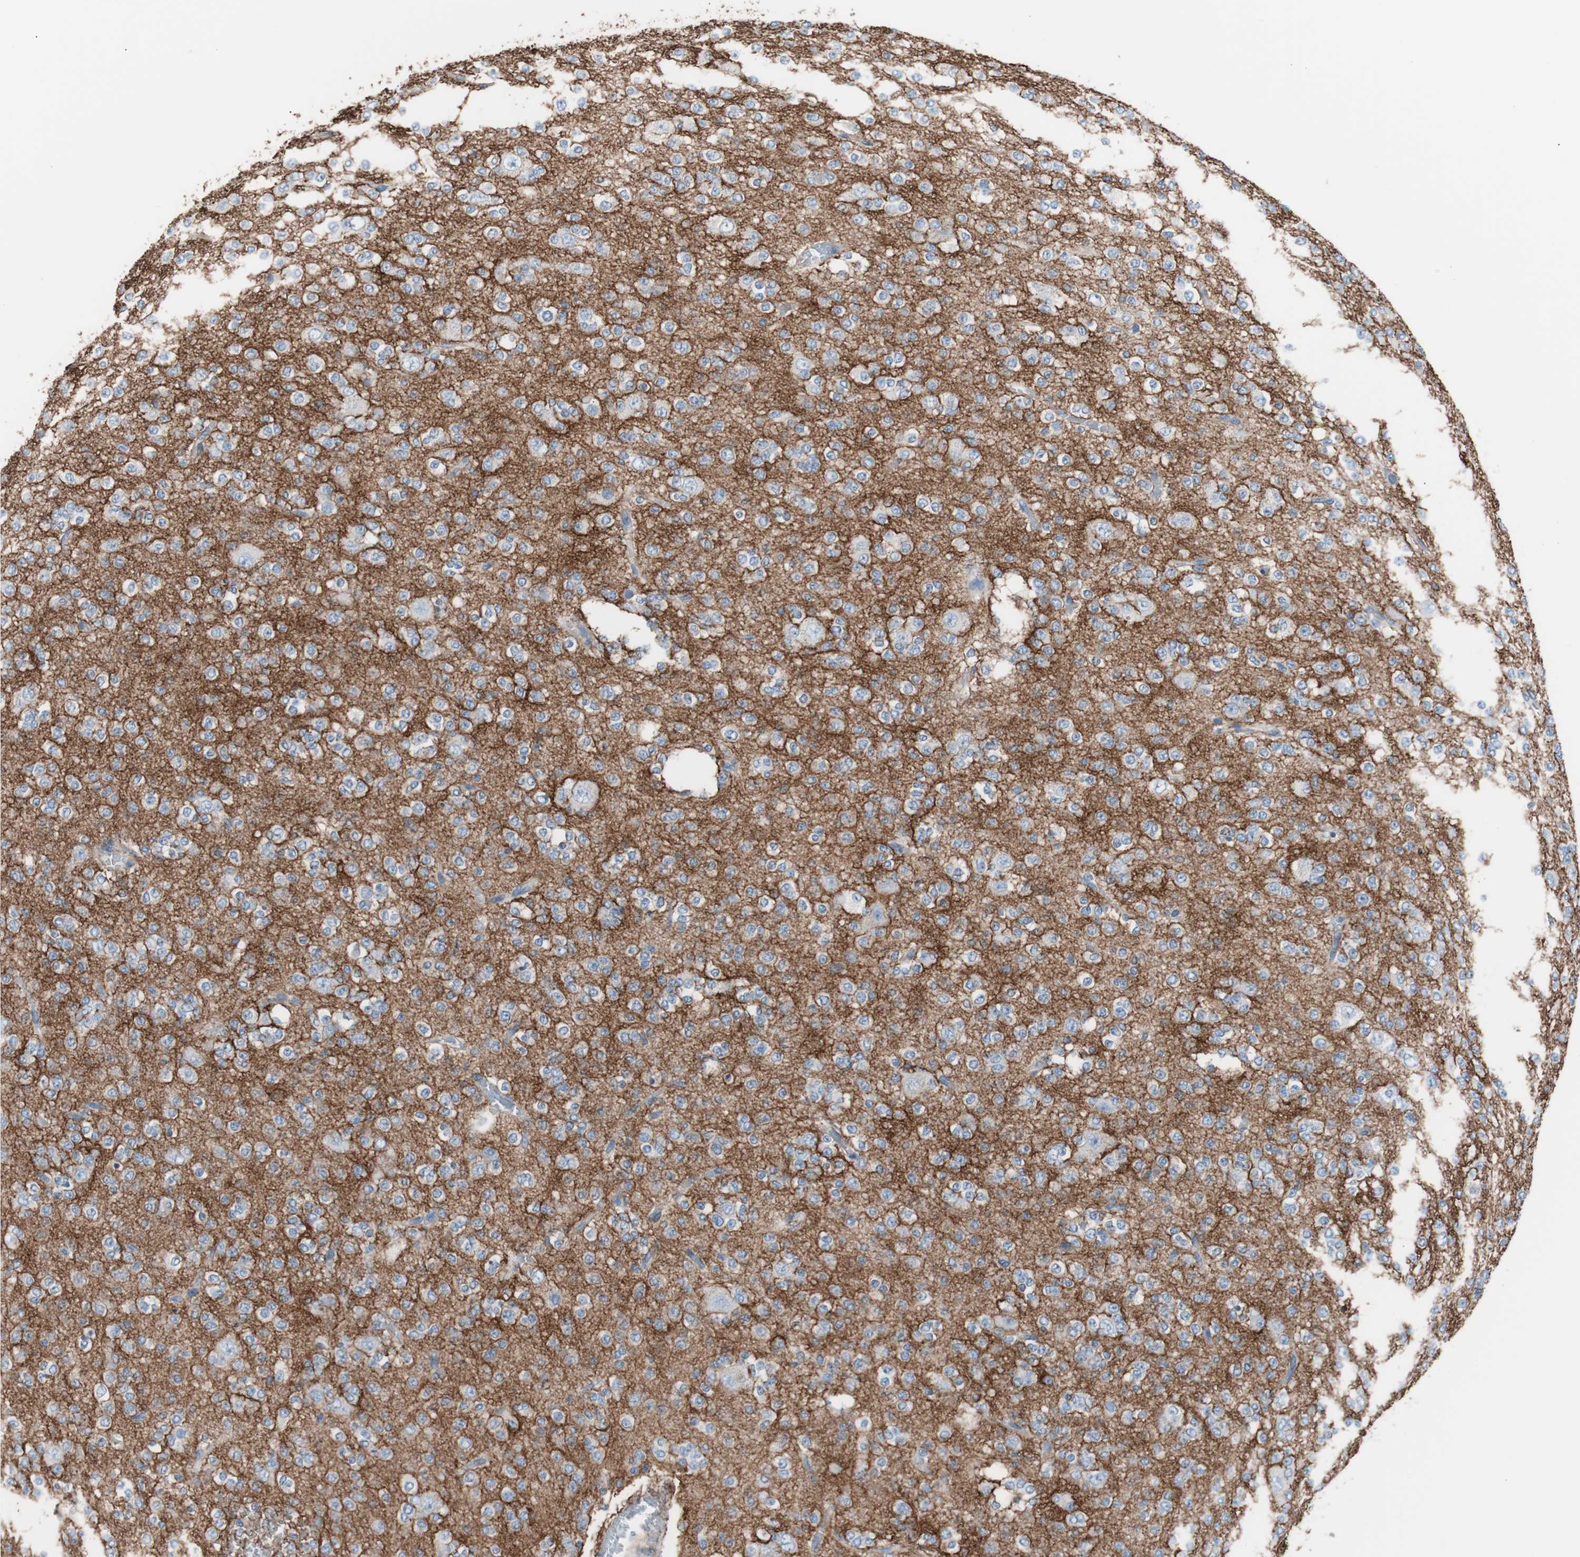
{"staining": {"intensity": "negative", "quantity": "none", "location": "none"}, "tissue": "glioma", "cell_type": "Tumor cells", "image_type": "cancer", "snomed": [{"axis": "morphology", "description": "Glioma, malignant, Low grade"}, {"axis": "topography", "description": "Brain"}], "caption": "High magnification brightfield microscopy of glioma stained with DAB (brown) and counterstained with hematoxylin (blue): tumor cells show no significant positivity.", "gene": "CD81", "patient": {"sex": "male", "age": 38}}